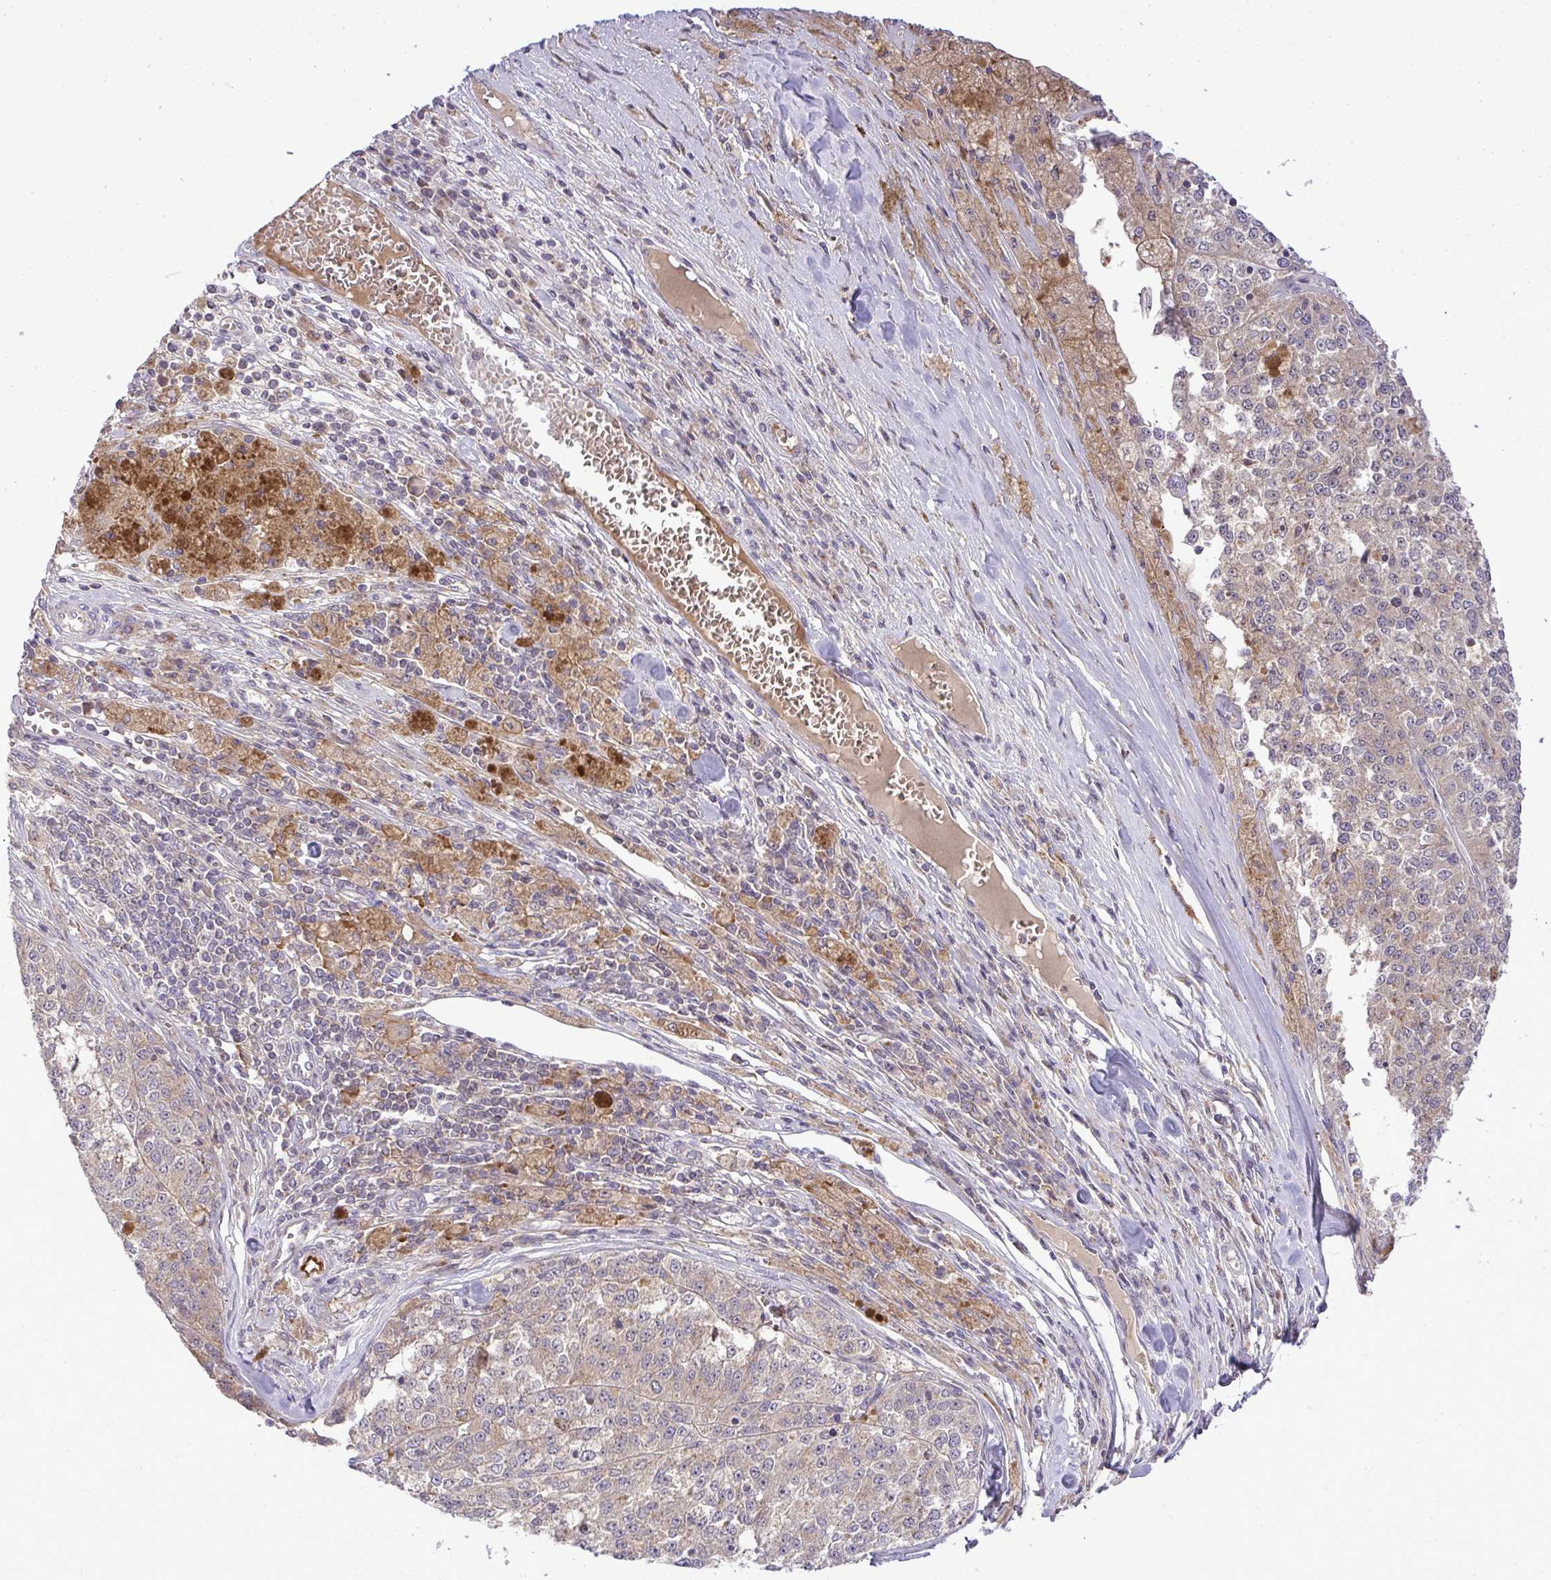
{"staining": {"intensity": "weak", "quantity": "<25%", "location": "cytoplasmic/membranous"}, "tissue": "melanoma", "cell_type": "Tumor cells", "image_type": "cancer", "snomed": [{"axis": "morphology", "description": "Malignant melanoma, Metastatic site"}, {"axis": "topography", "description": "Lymph node"}], "caption": "Immunohistochemistry histopathology image of neoplastic tissue: malignant melanoma (metastatic site) stained with DAB demonstrates no significant protein expression in tumor cells. (Stains: DAB IHC with hematoxylin counter stain, Microscopy: brightfield microscopy at high magnification).", "gene": "SLC9A6", "patient": {"sex": "female", "age": 64}}